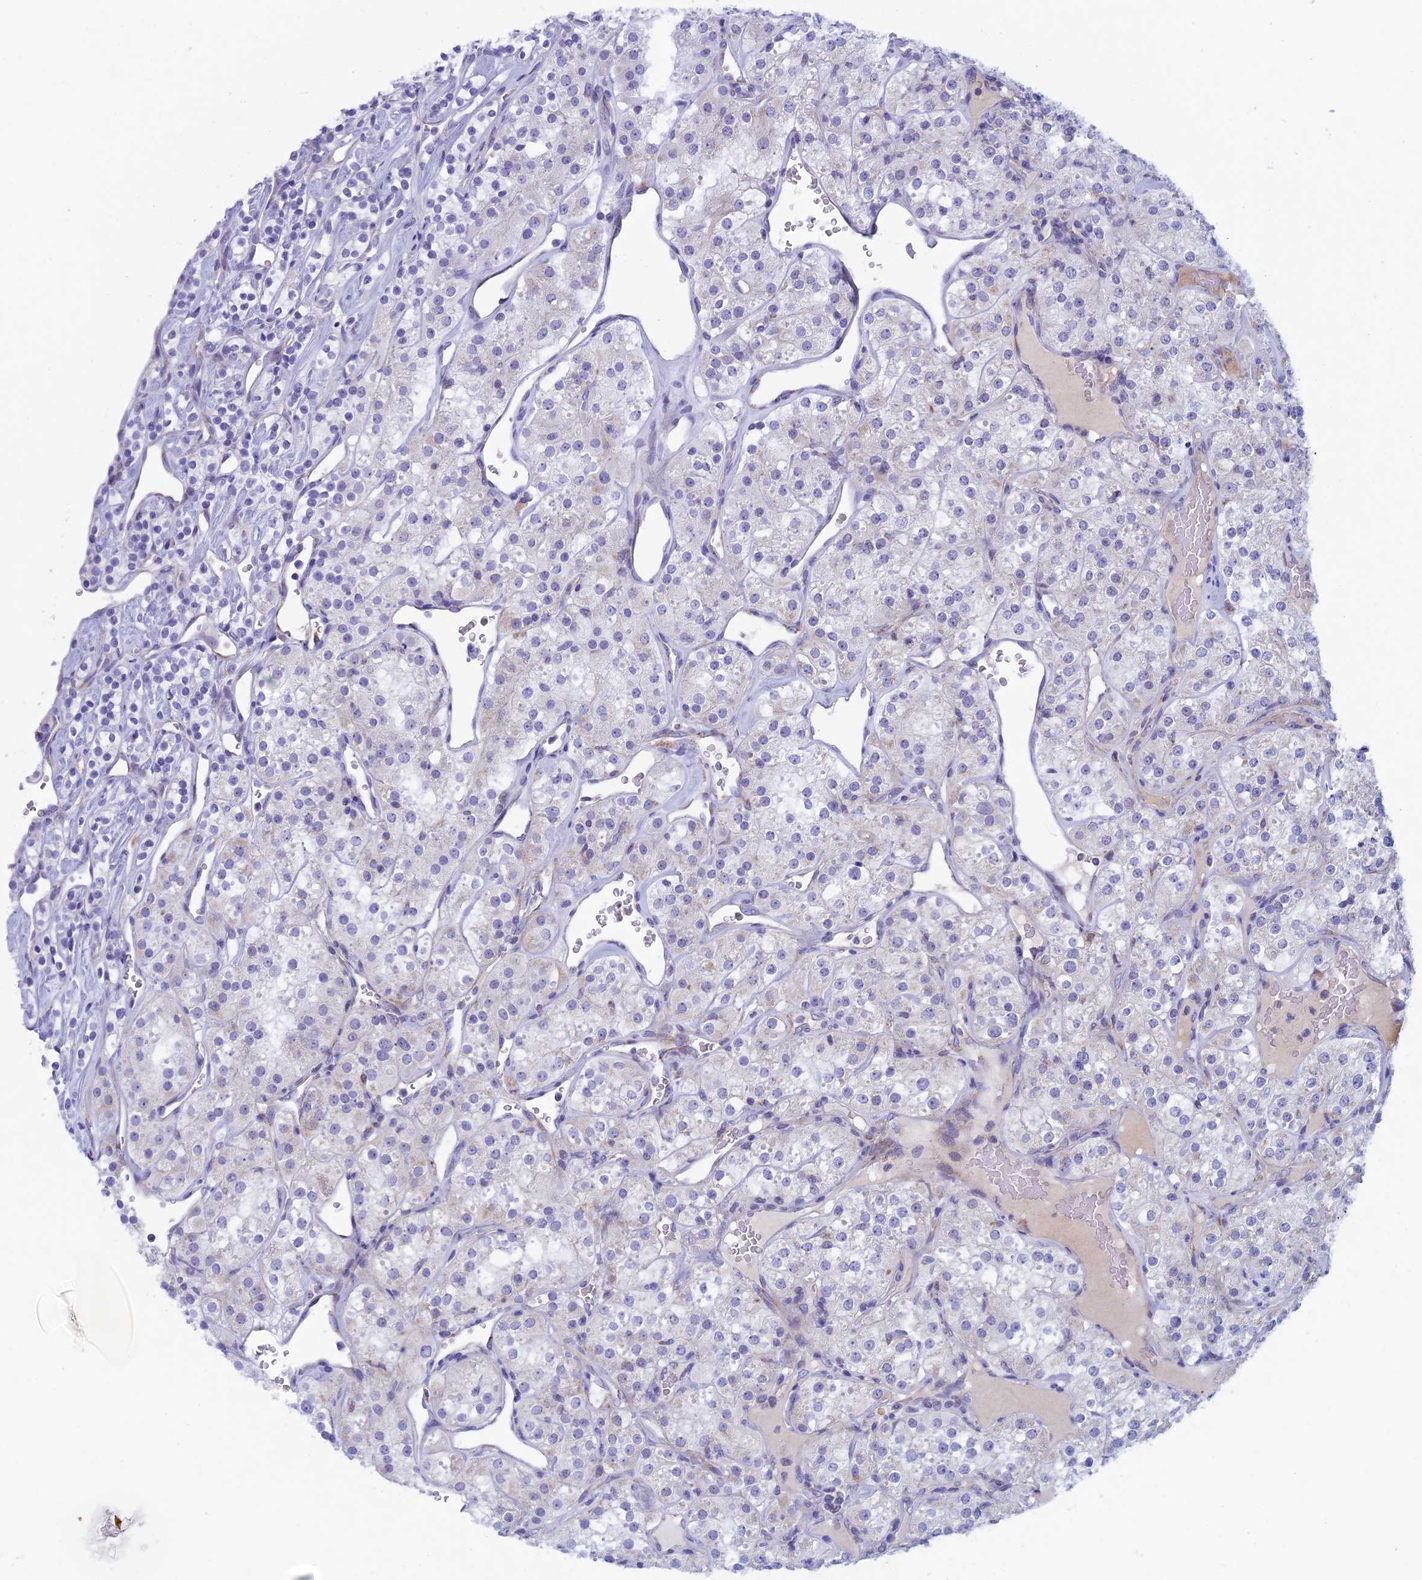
{"staining": {"intensity": "negative", "quantity": "none", "location": "none"}, "tissue": "renal cancer", "cell_type": "Tumor cells", "image_type": "cancer", "snomed": [{"axis": "morphology", "description": "Adenocarcinoma, NOS"}, {"axis": "topography", "description": "Kidney"}], "caption": "This photomicrograph is of renal cancer stained with IHC to label a protein in brown with the nuclei are counter-stained blue. There is no positivity in tumor cells.", "gene": "NDUFB9", "patient": {"sex": "male", "age": 77}}